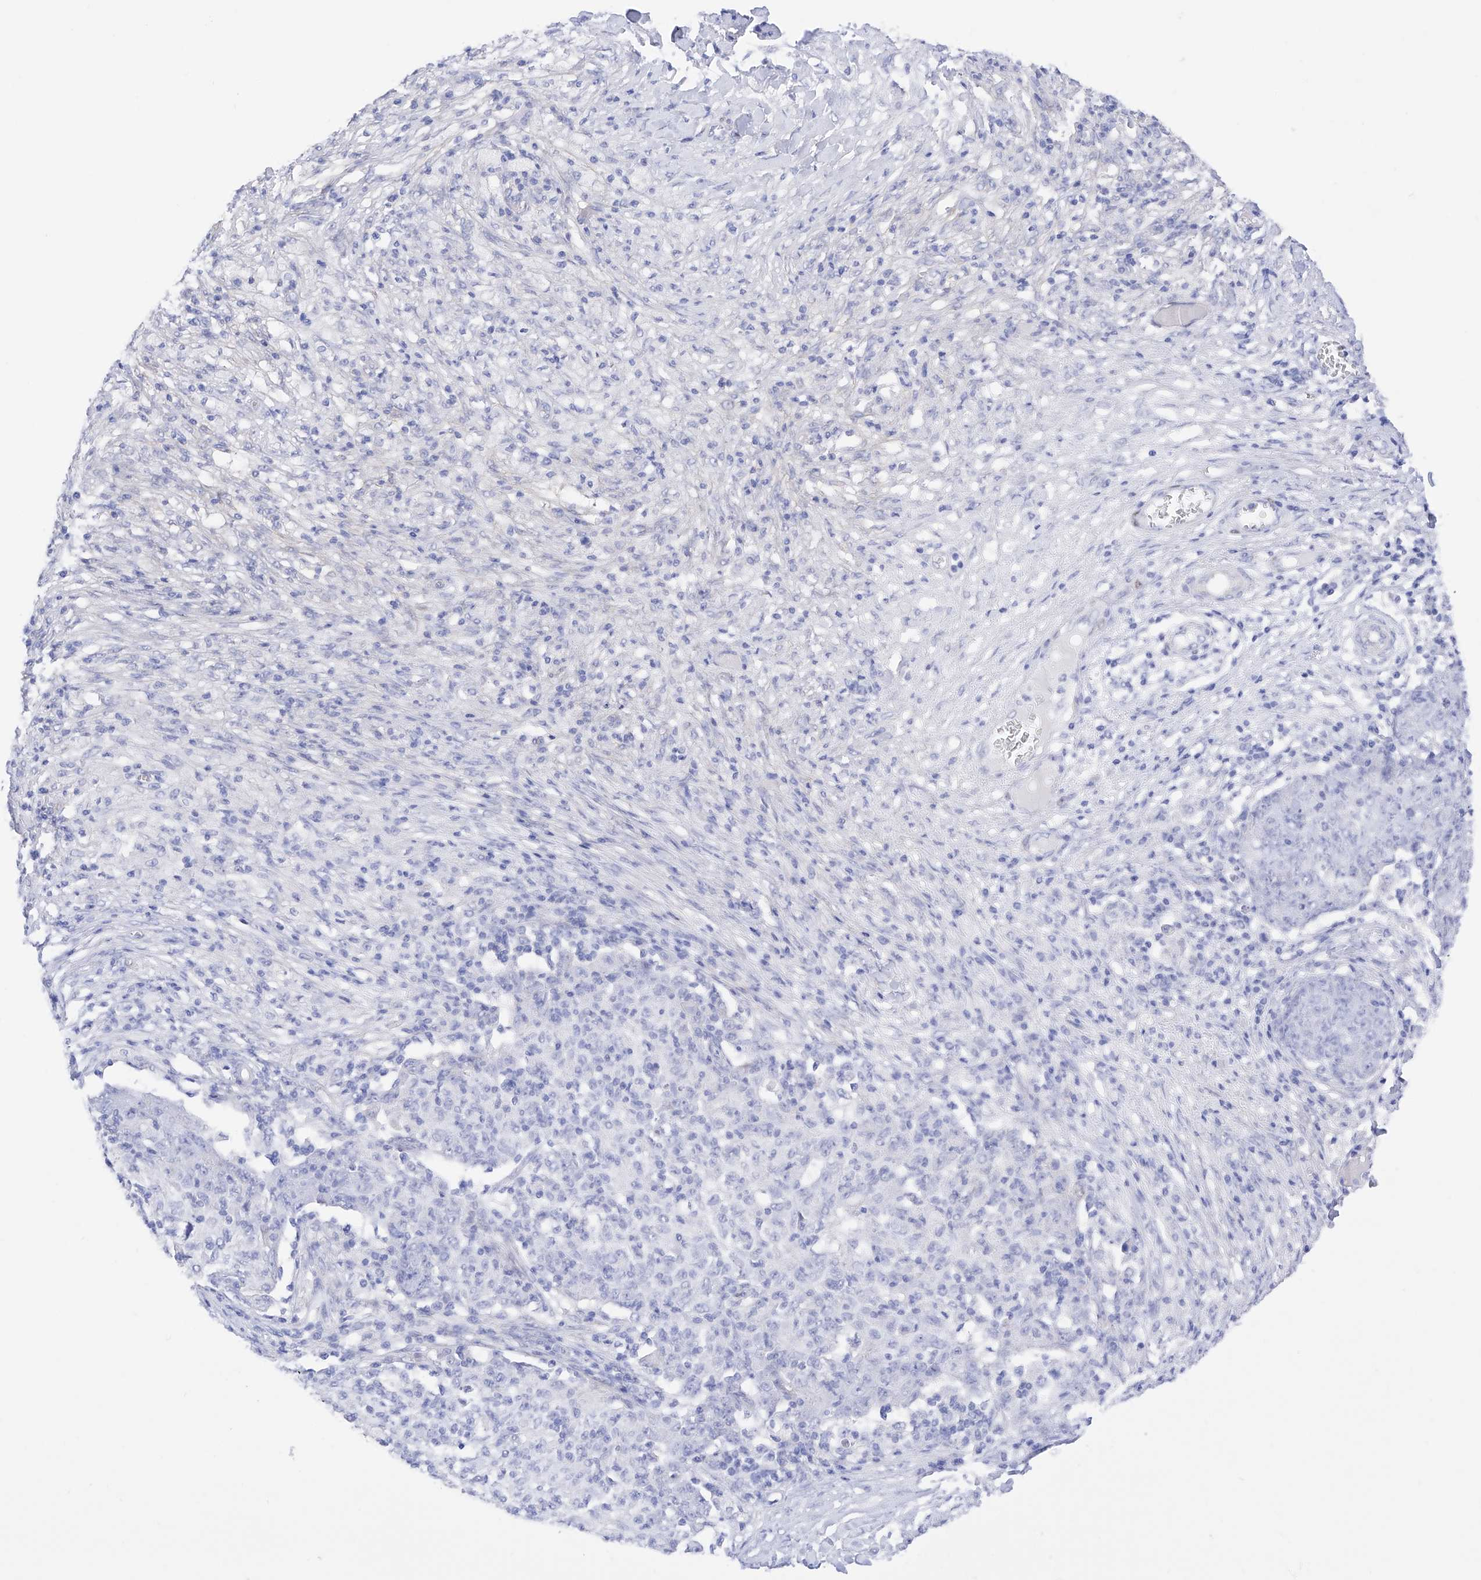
{"staining": {"intensity": "negative", "quantity": "none", "location": "none"}, "tissue": "ovarian cancer", "cell_type": "Tumor cells", "image_type": "cancer", "snomed": [{"axis": "morphology", "description": "Carcinoma, endometroid"}, {"axis": "topography", "description": "Ovary"}], "caption": "This is an IHC photomicrograph of ovarian endometroid carcinoma. There is no positivity in tumor cells.", "gene": "TRPC7", "patient": {"sex": "female", "age": 42}}